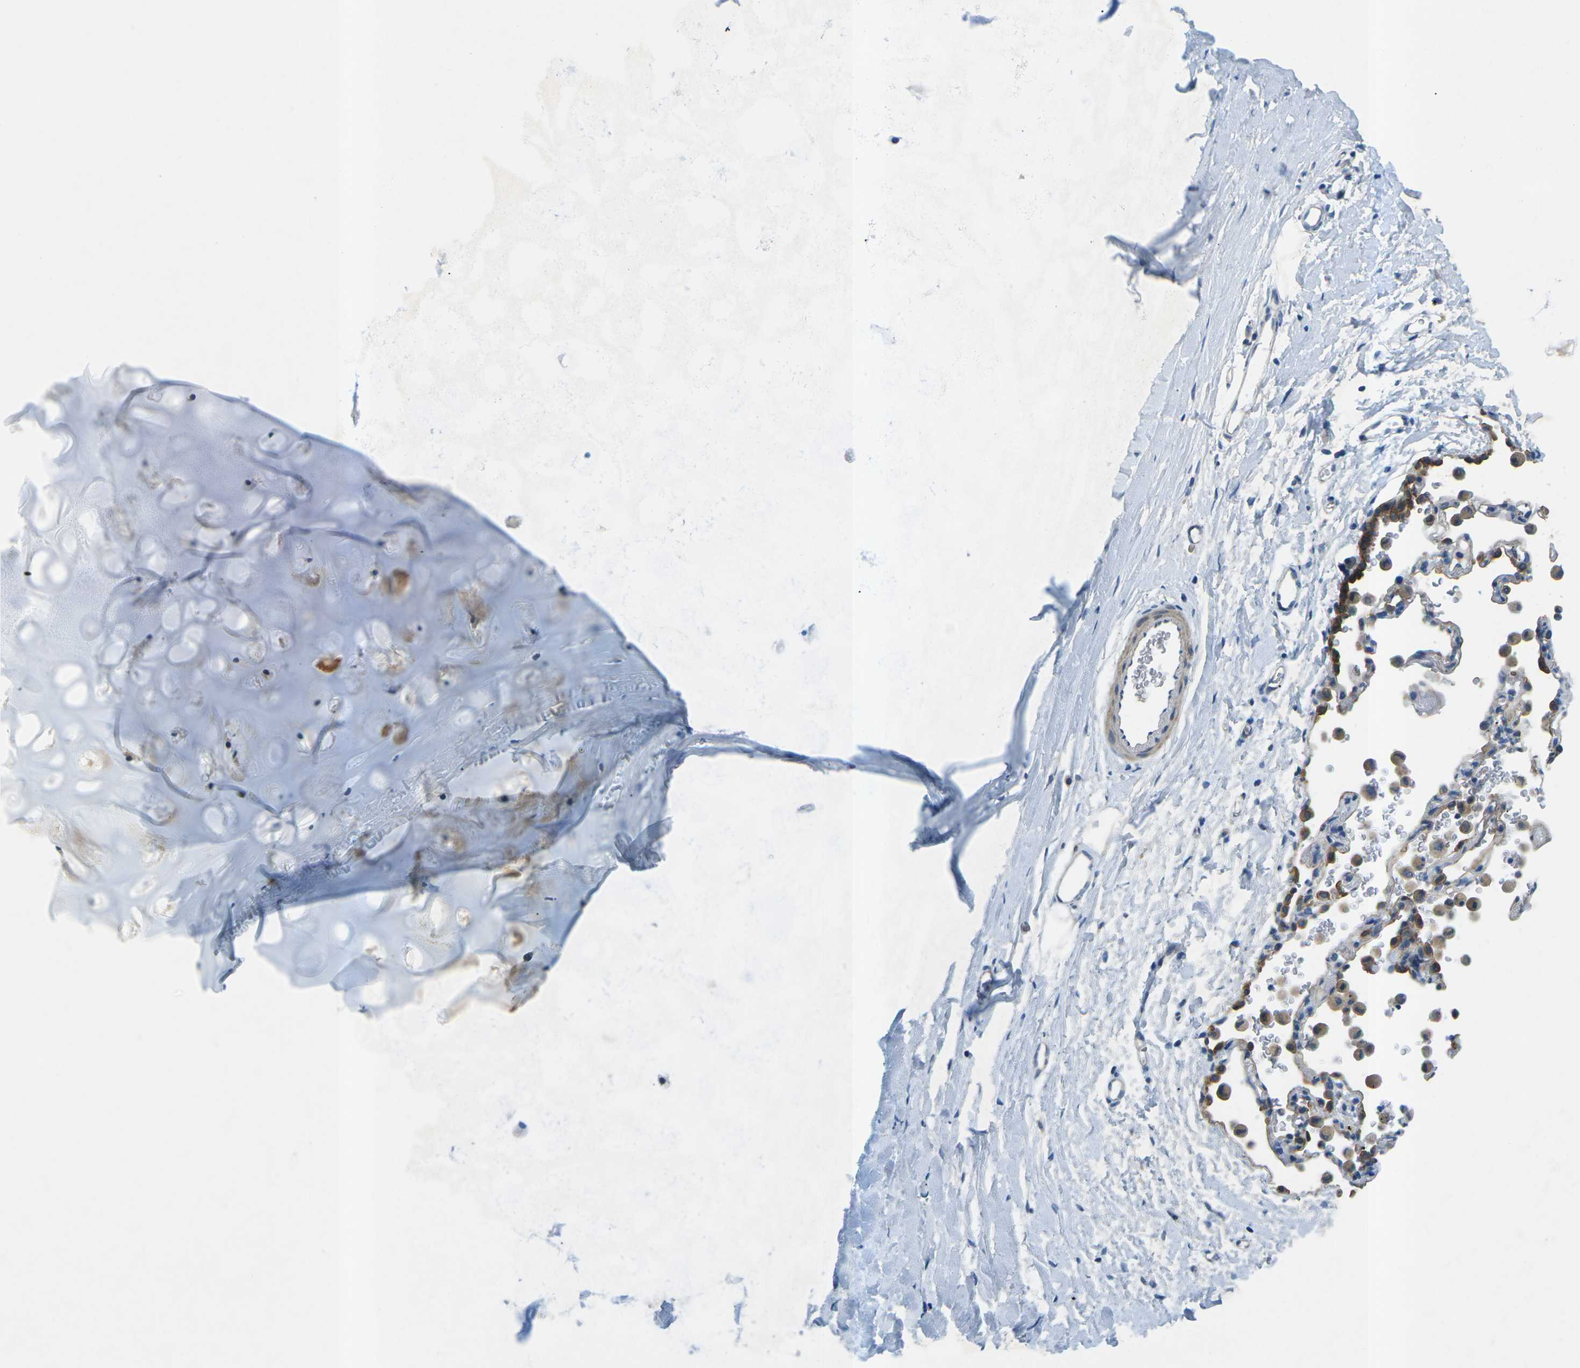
{"staining": {"intensity": "negative", "quantity": "none", "location": "none"}, "tissue": "adipose tissue", "cell_type": "Adipocytes", "image_type": "normal", "snomed": [{"axis": "morphology", "description": "Normal tissue, NOS"}, {"axis": "topography", "description": "Cartilage tissue"}, {"axis": "topography", "description": "Bronchus"}], "caption": "This histopathology image is of unremarkable adipose tissue stained with immunohistochemistry (IHC) to label a protein in brown with the nuclei are counter-stained blue. There is no expression in adipocytes. Nuclei are stained in blue.", "gene": "CTNND1", "patient": {"sex": "female", "age": 53}}